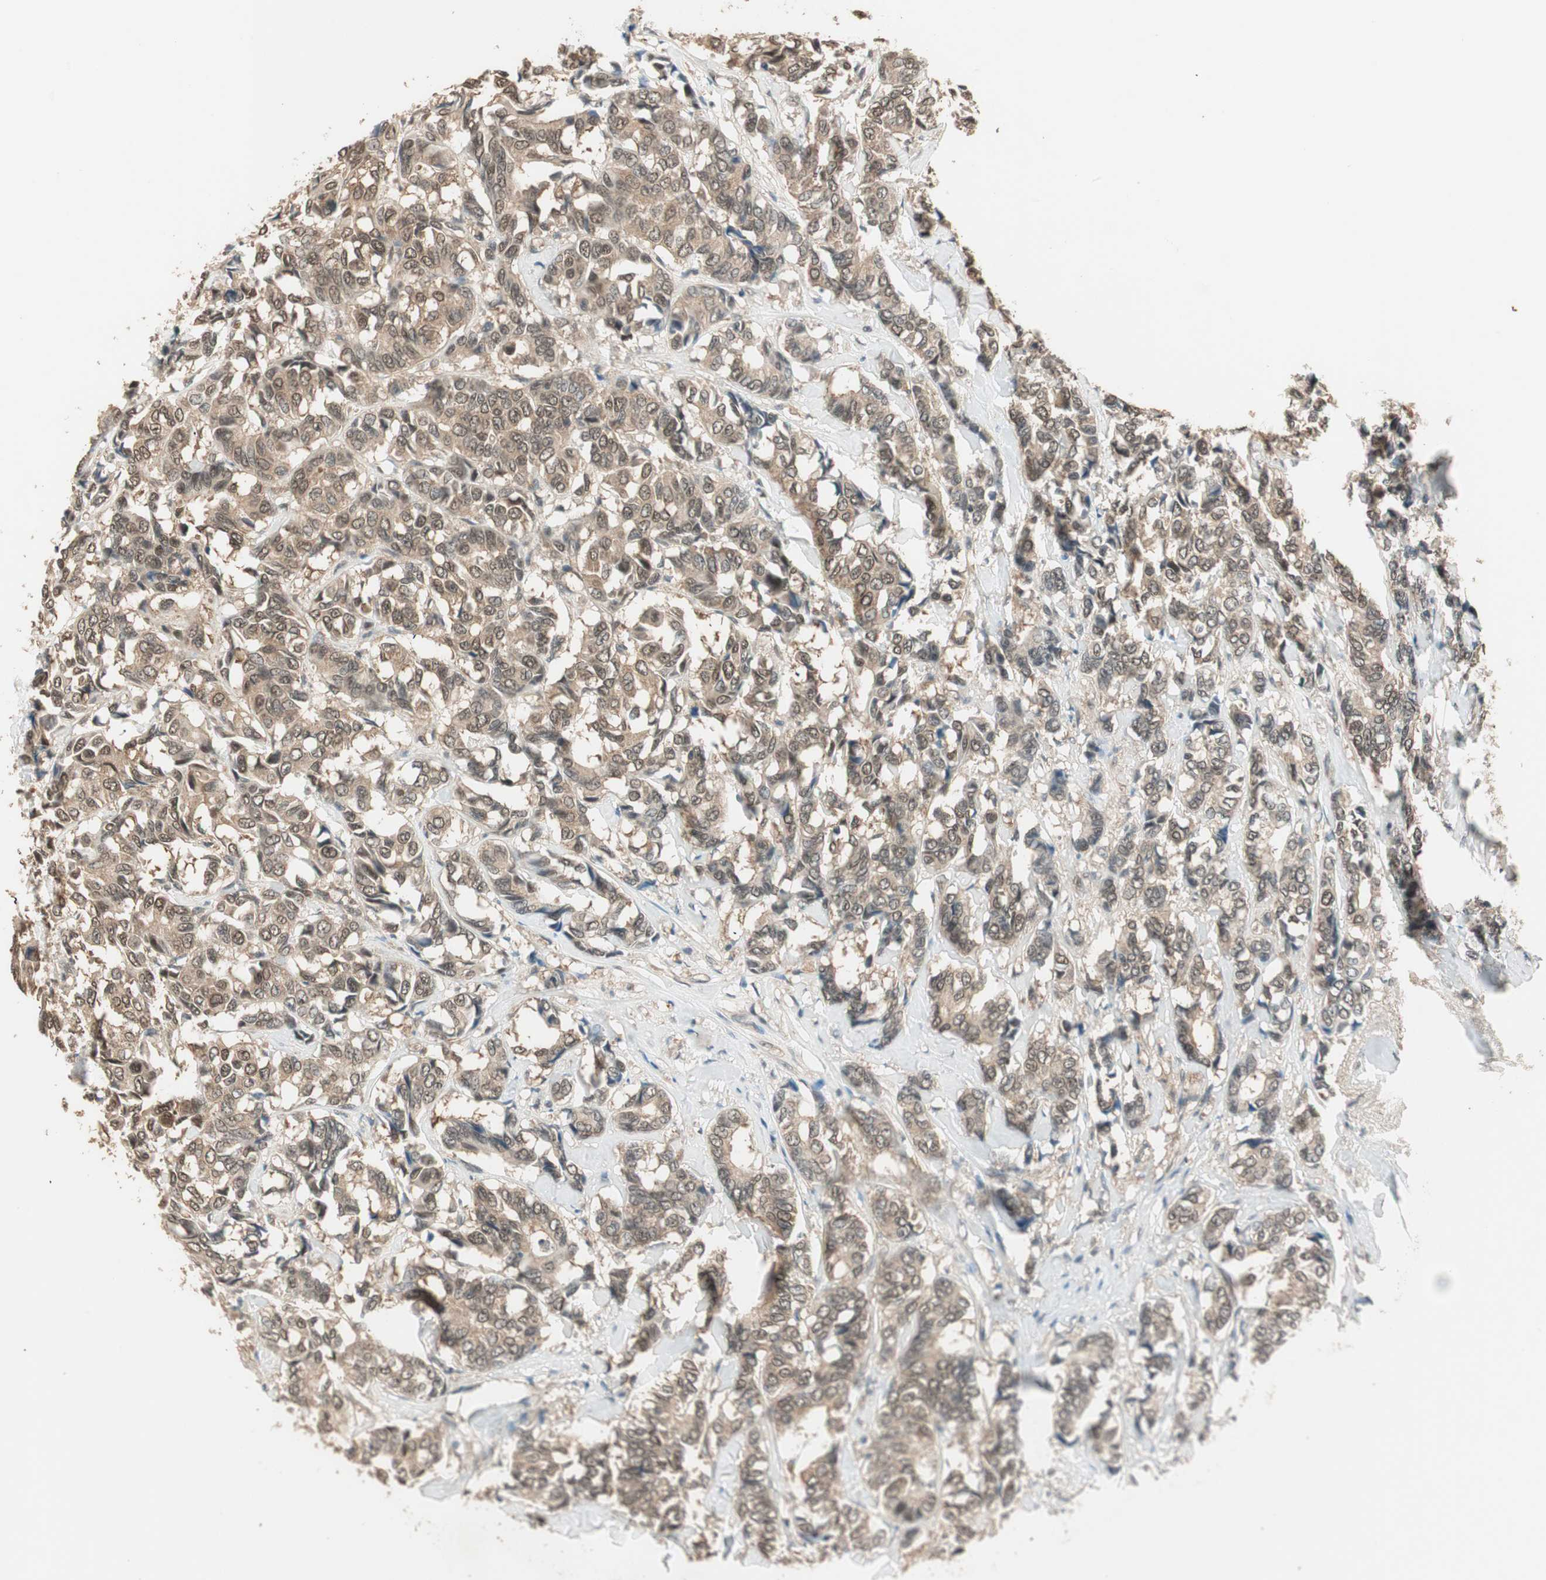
{"staining": {"intensity": "moderate", "quantity": ">75%", "location": "cytoplasmic/membranous"}, "tissue": "breast cancer", "cell_type": "Tumor cells", "image_type": "cancer", "snomed": [{"axis": "morphology", "description": "Duct carcinoma"}, {"axis": "topography", "description": "Breast"}], "caption": "Human breast cancer (invasive ductal carcinoma) stained with a brown dye exhibits moderate cytoplasmic/membranous positive positivity in about >75% of tumor cells.", "gene": "USP5", "patient": {"sex": "female", "age": 87}}